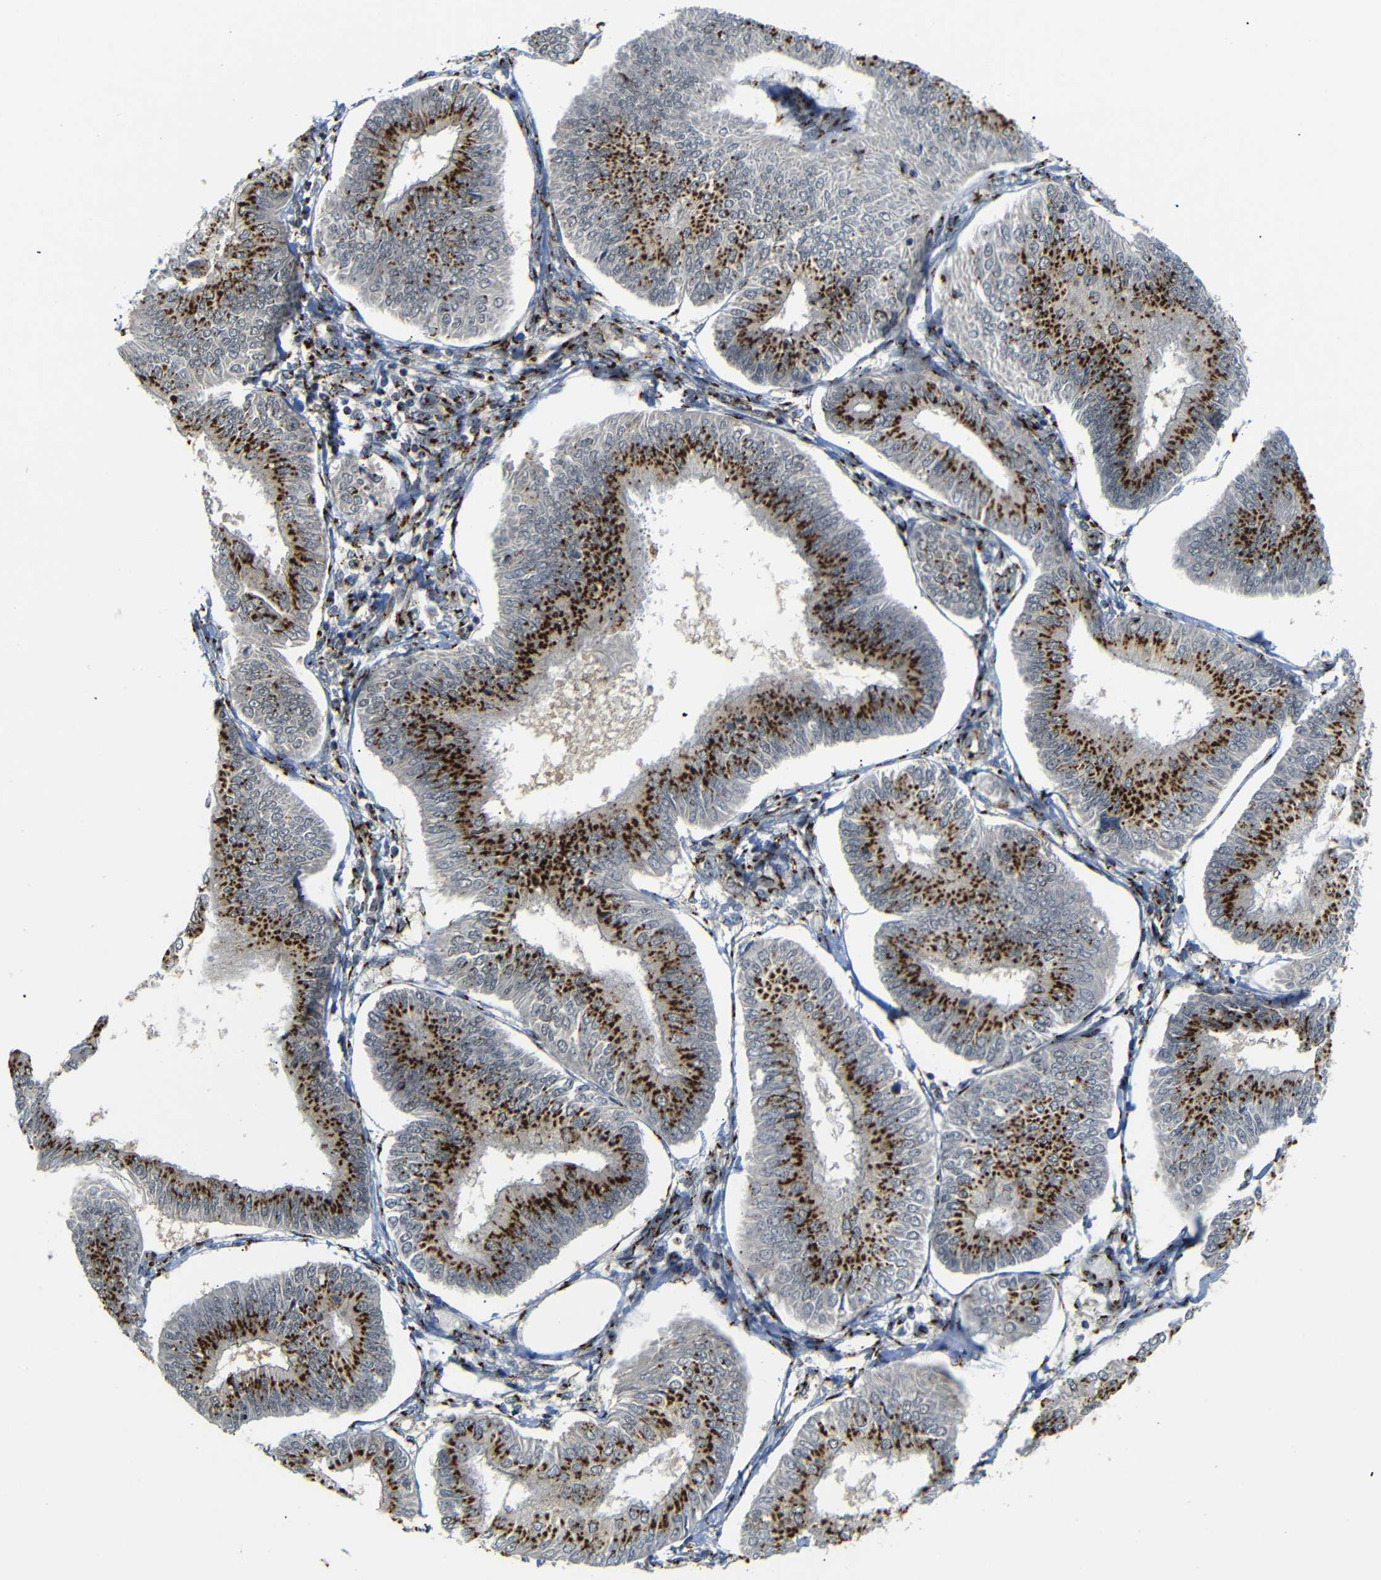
{"staining": {"intensity": "strong", "quantity": ">75%", "location": "cytoplasmic/membranous"}, "tissue": "endometrial cancer", "cell_type": "Tumor cells", "image_type": "cancer", "snomed": [{"axis": "morphology", "description": "Adenocarcinoma, NOS"}, {"axis": "topography", "description": "Endometrium"}], "caption": "Immunohistochemical staining of endometrial cancer (adenocarcinoma) shows strong cytoplasmic/membranous protein staining in about >75% of tumor cells. (DAB IHC with brightfield microscopy, high magnification).", "gene": "TGOLN2", "patient": {"sex": "female", "age": 58}}